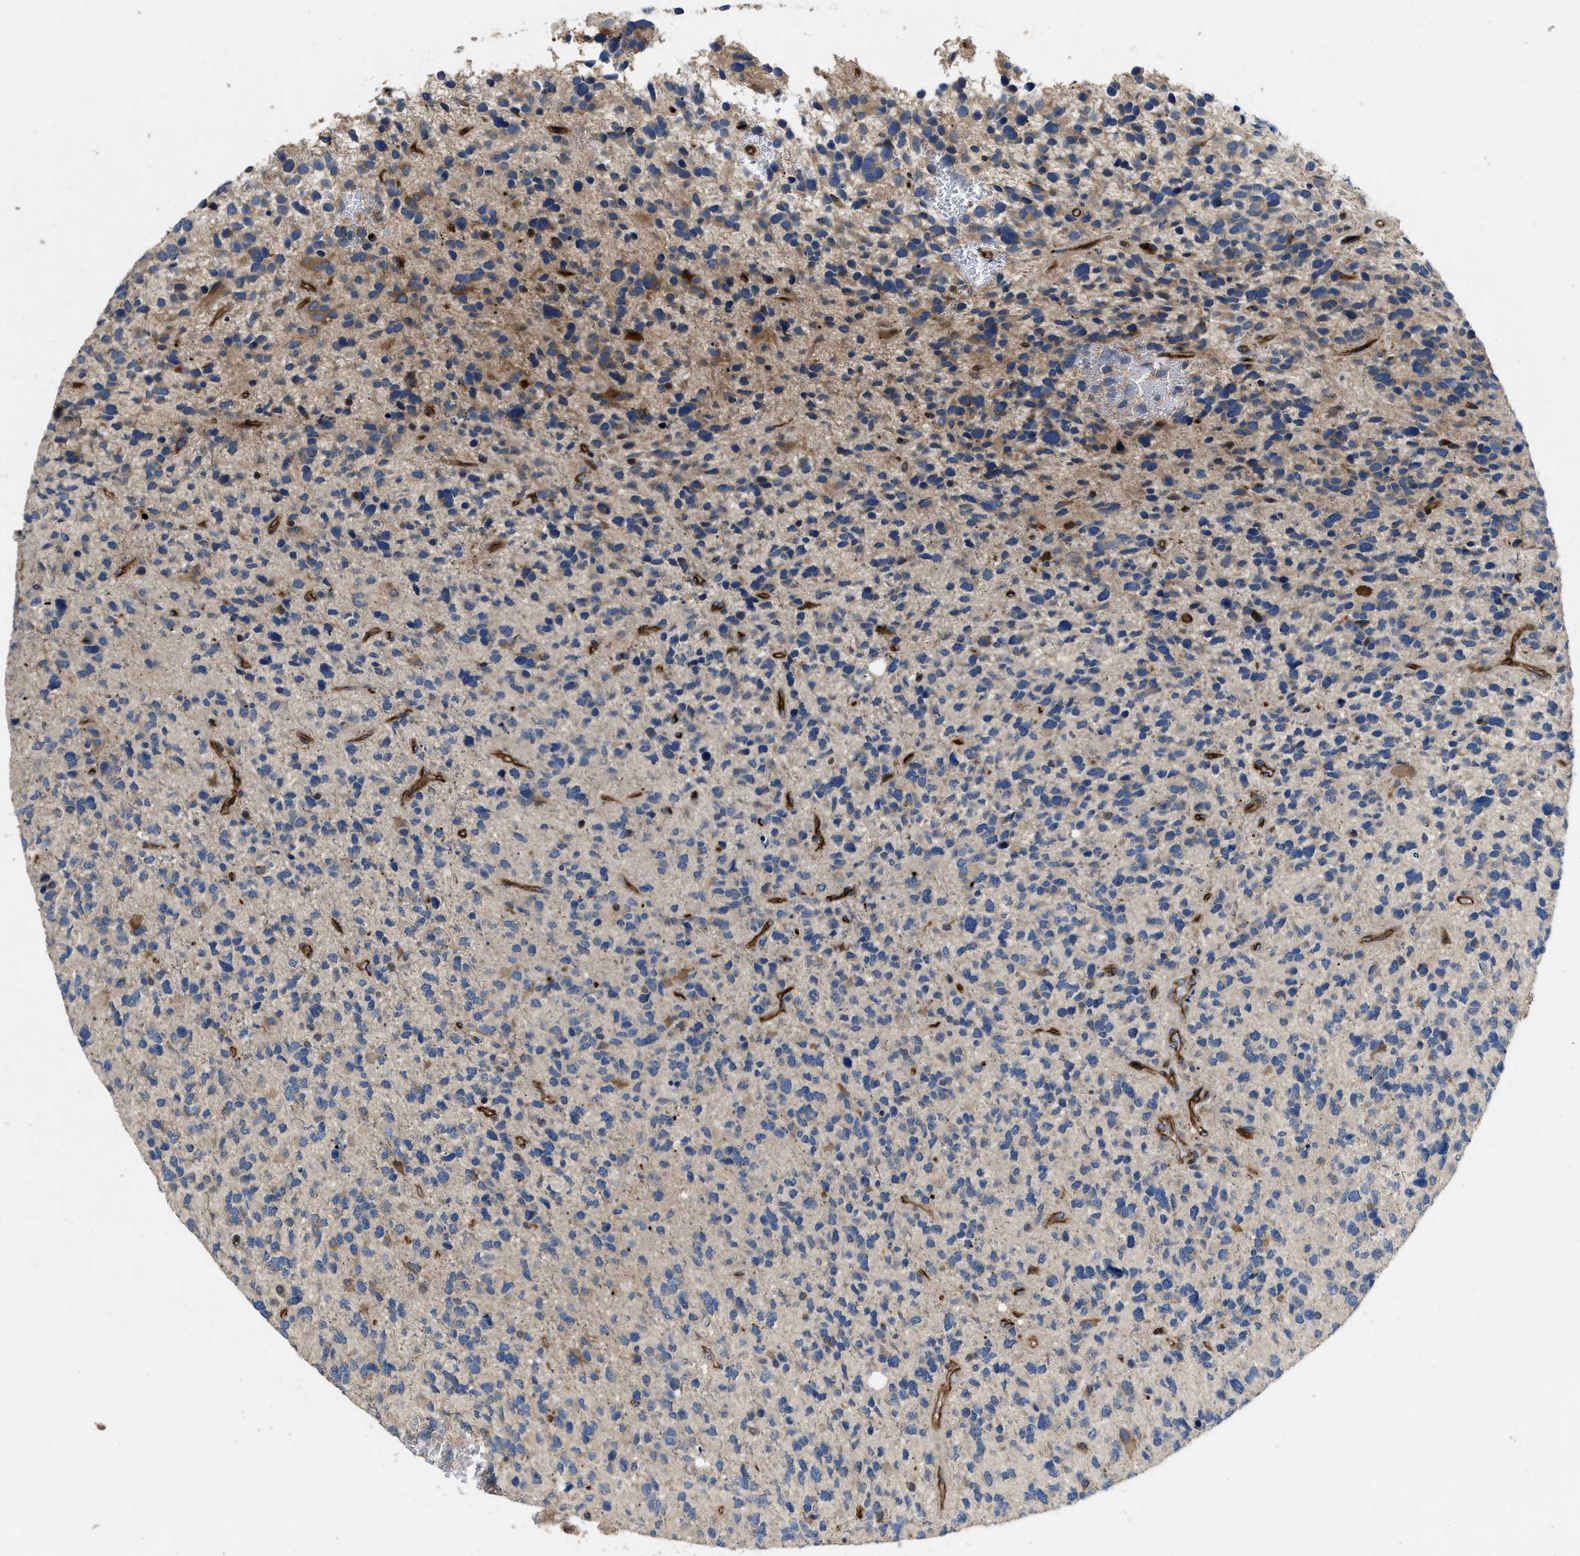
{"staining": {"intensity": "moderate", "quantity": "<25%", "location": "cytoplasmic/membranous"}, "tissue": "glioma", "cell_type": "Tumor cells", "image_type": "cancer", "snomed": [{"axis": "morphology", "description": "Glioma, malignant, High grade"}, {"axis": "topography", "description": "Brain"}], "caption": "Human glioma stained with a protein marker reveals moderate staining in tumor cells.", "gene": "HSPA12B", "patient": {"sex": "female", "age": 58}}